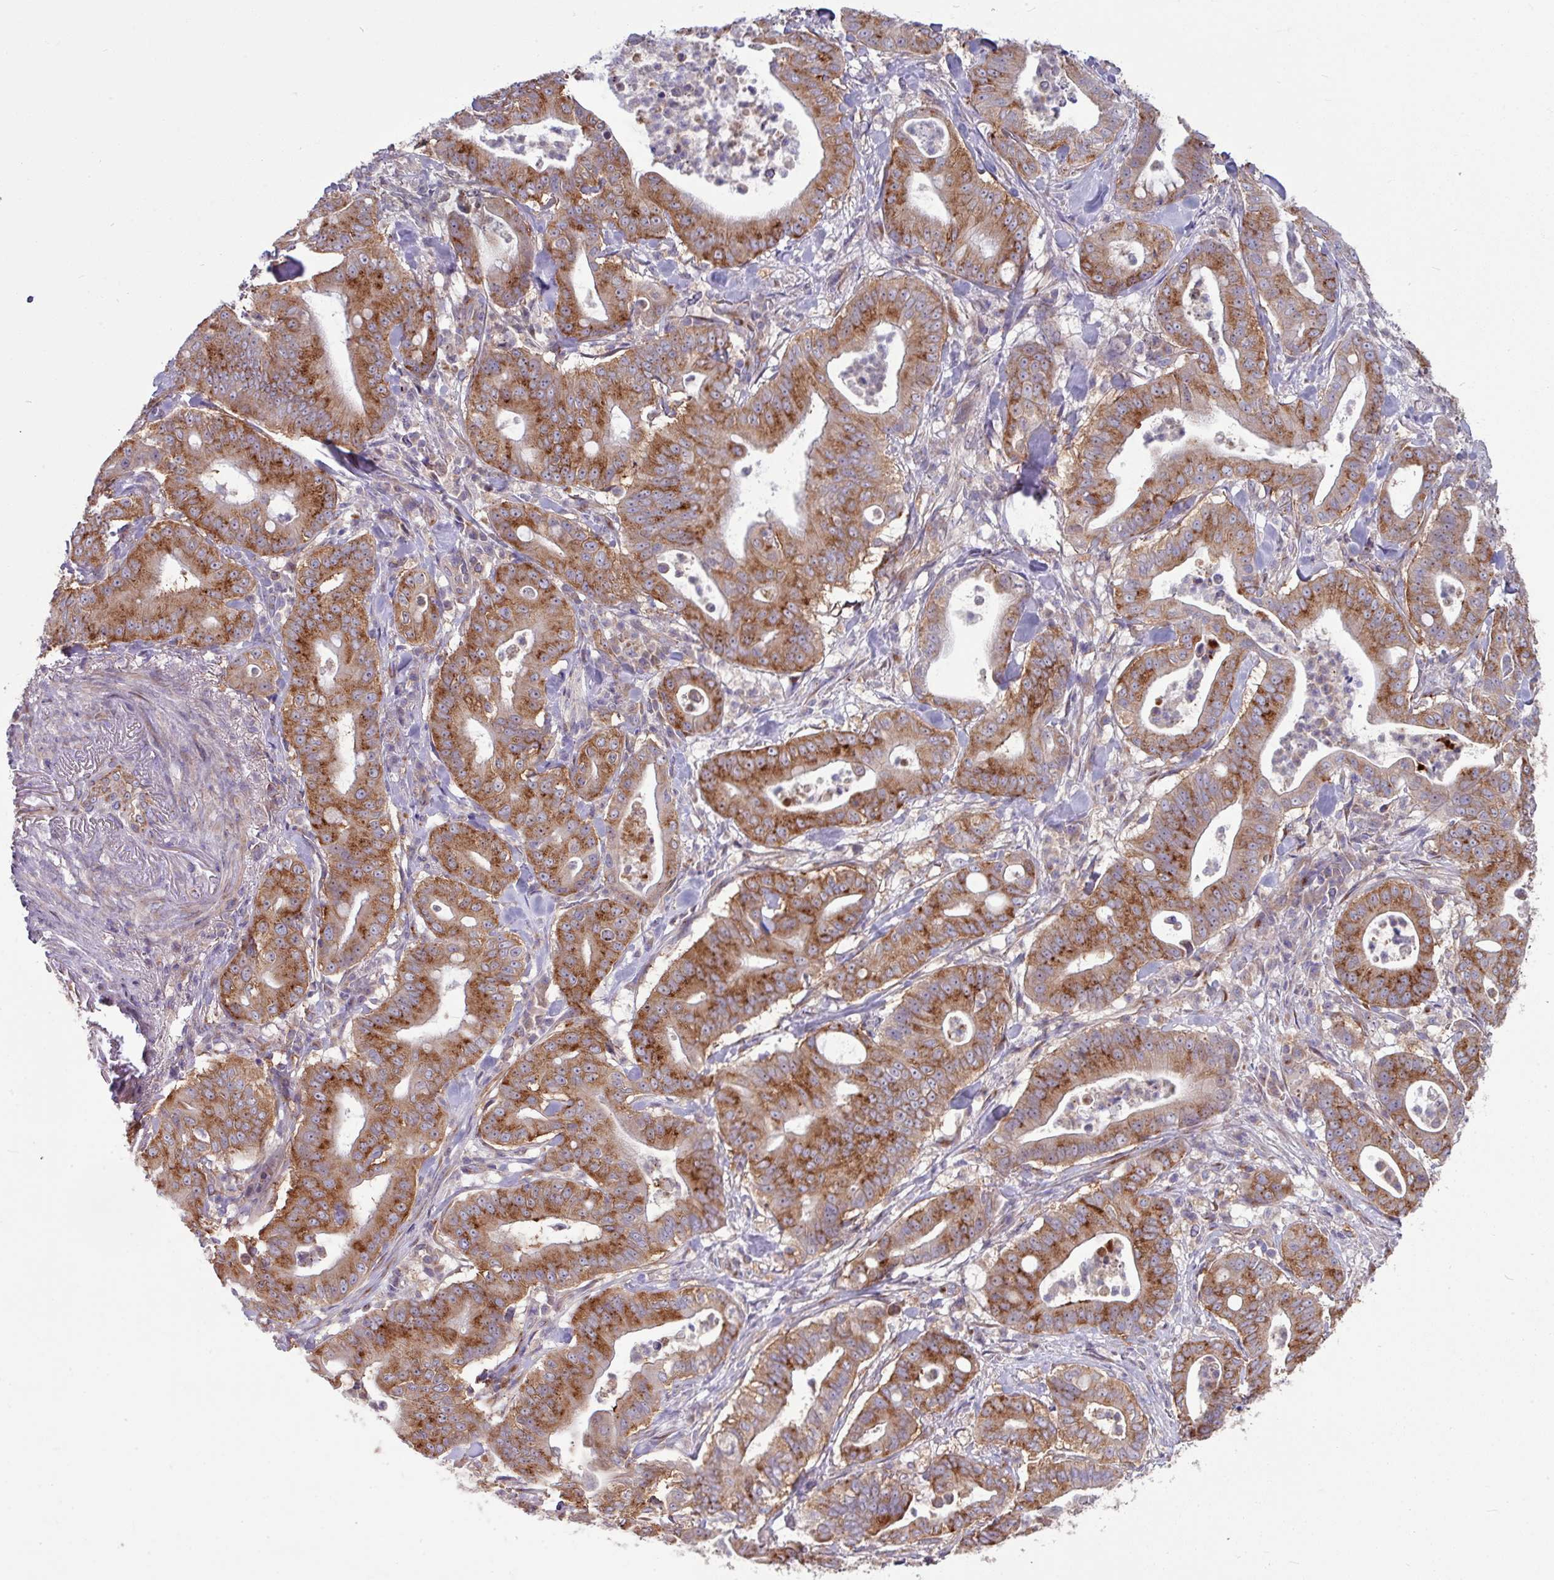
{"staining": {"intensity": "strong", "quantity": ">75%", "location": "cytoplasmic/membranous"}, "tissue": "pancreatic cancer", "cell_type": "Tumor cells", "image_type": "cancer", "snomed": [{"axis": "morphology", "description": "Adenocarcinoma, NOS"}, {"axis": "topography", "description": "Pancreas"}], "caption": "Brown immunohistochemical staining in human pancreatic cancer (adenocarcinoma) reveals strong cytoplasmic/membranous expression in approximately >75% of tumor cells.", "gene": "LSM12", "patient": {"sex": "male", "age": 71}}